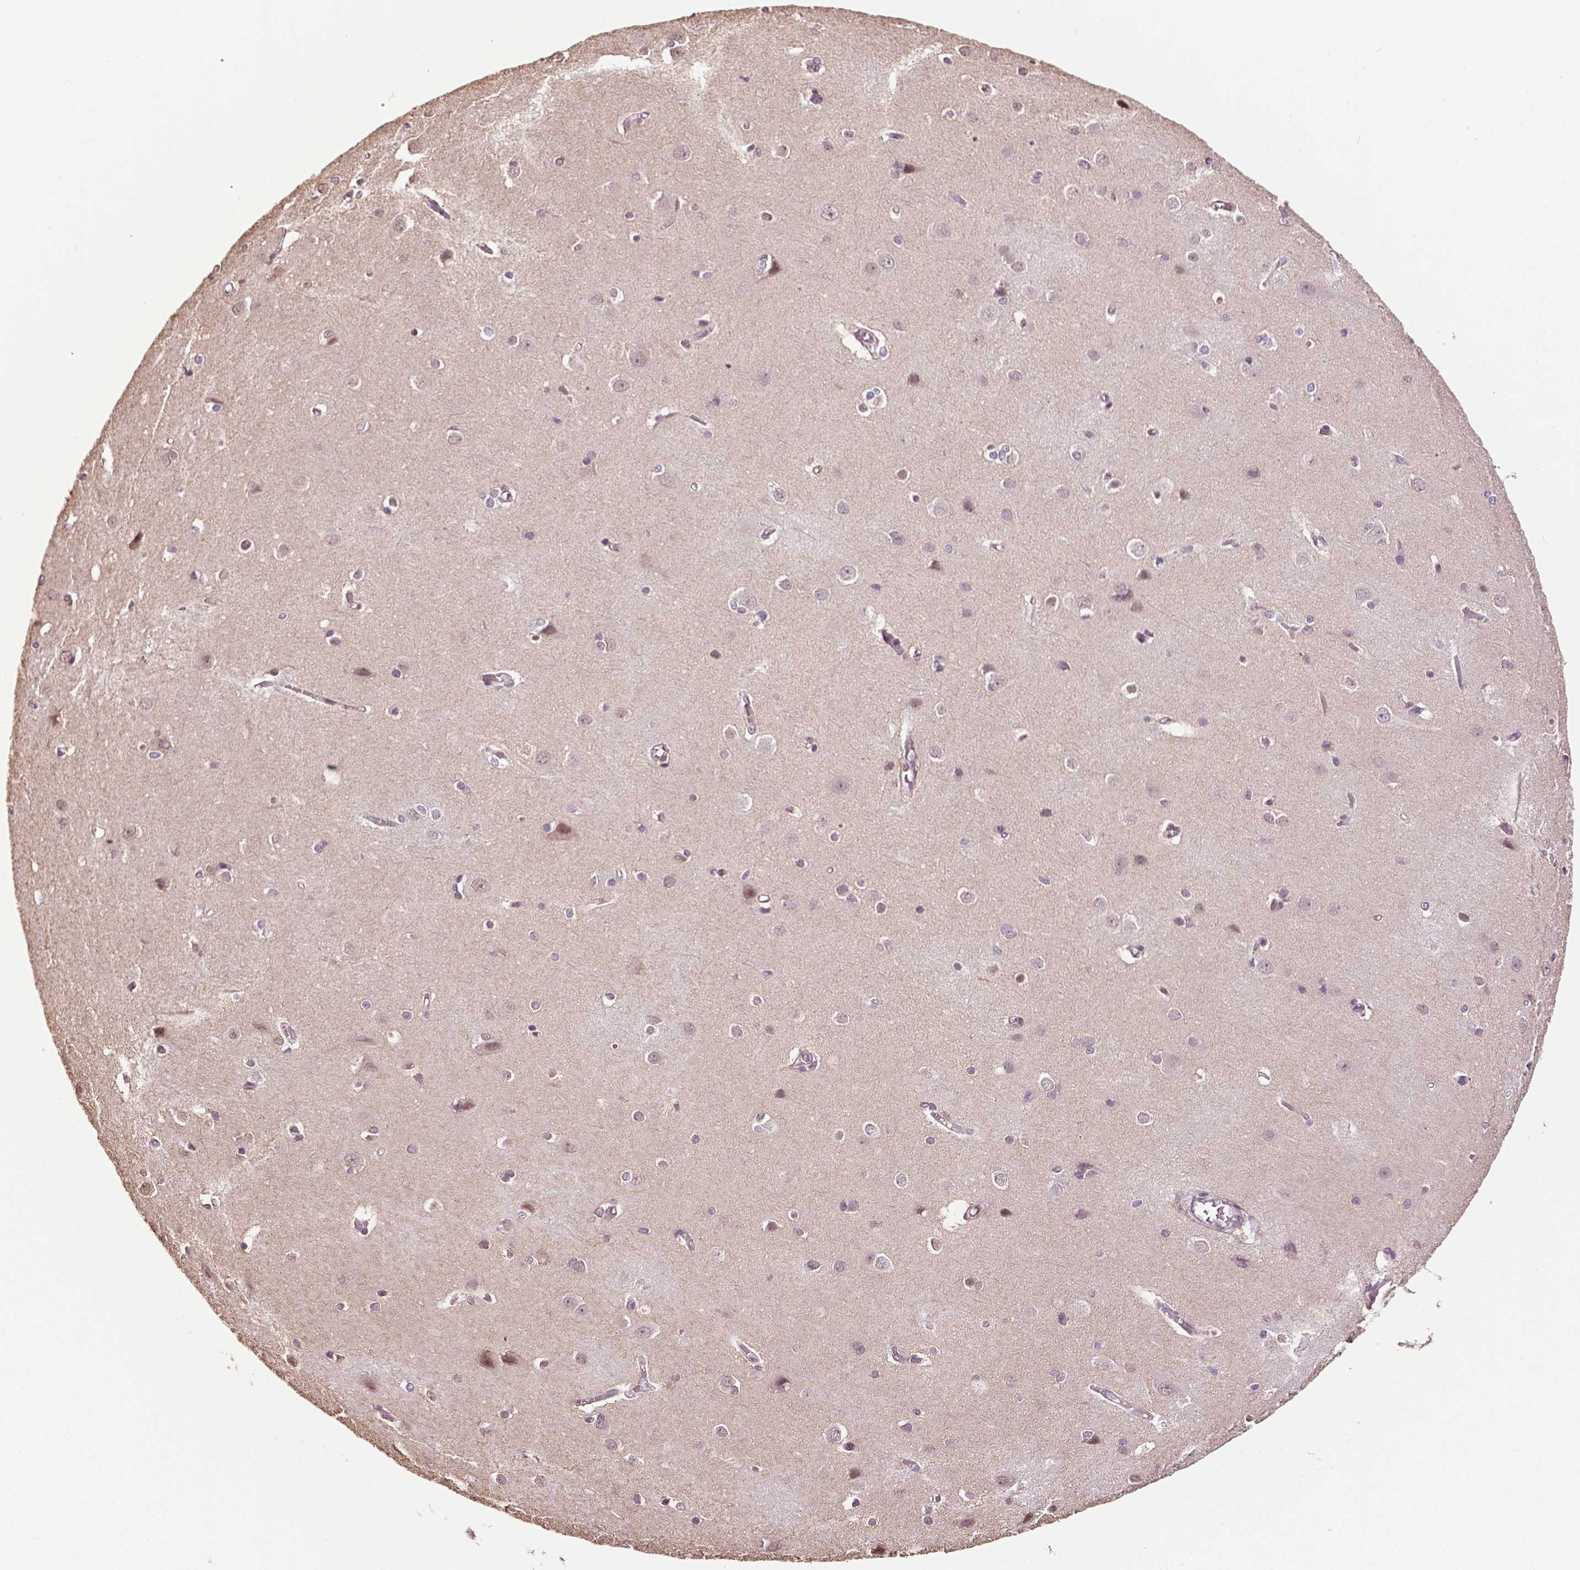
{"staining": {"intensity": "moderate", "quantity": "25%-75%", "location": "nuclear"}, "tissue": "cerebral cortex", "cell_type": "Endothelial cells", "image_type": "normal", "snomed": [{"axis": "morphology", "description": "Normal tissue, NOS"}, {"axis": "topography", "description": "Cerebral cortex"}], "caption": "Brown immunohistochemical staining in normal human cerebral cortex shows moderate nuclear expression in about 25%-75% of endothelial cells. (brown staining indicates protein expression, while blue staining denotes nuclei).", "gene": "DLX5", "patient": {"sex": "male", "age": 37}}